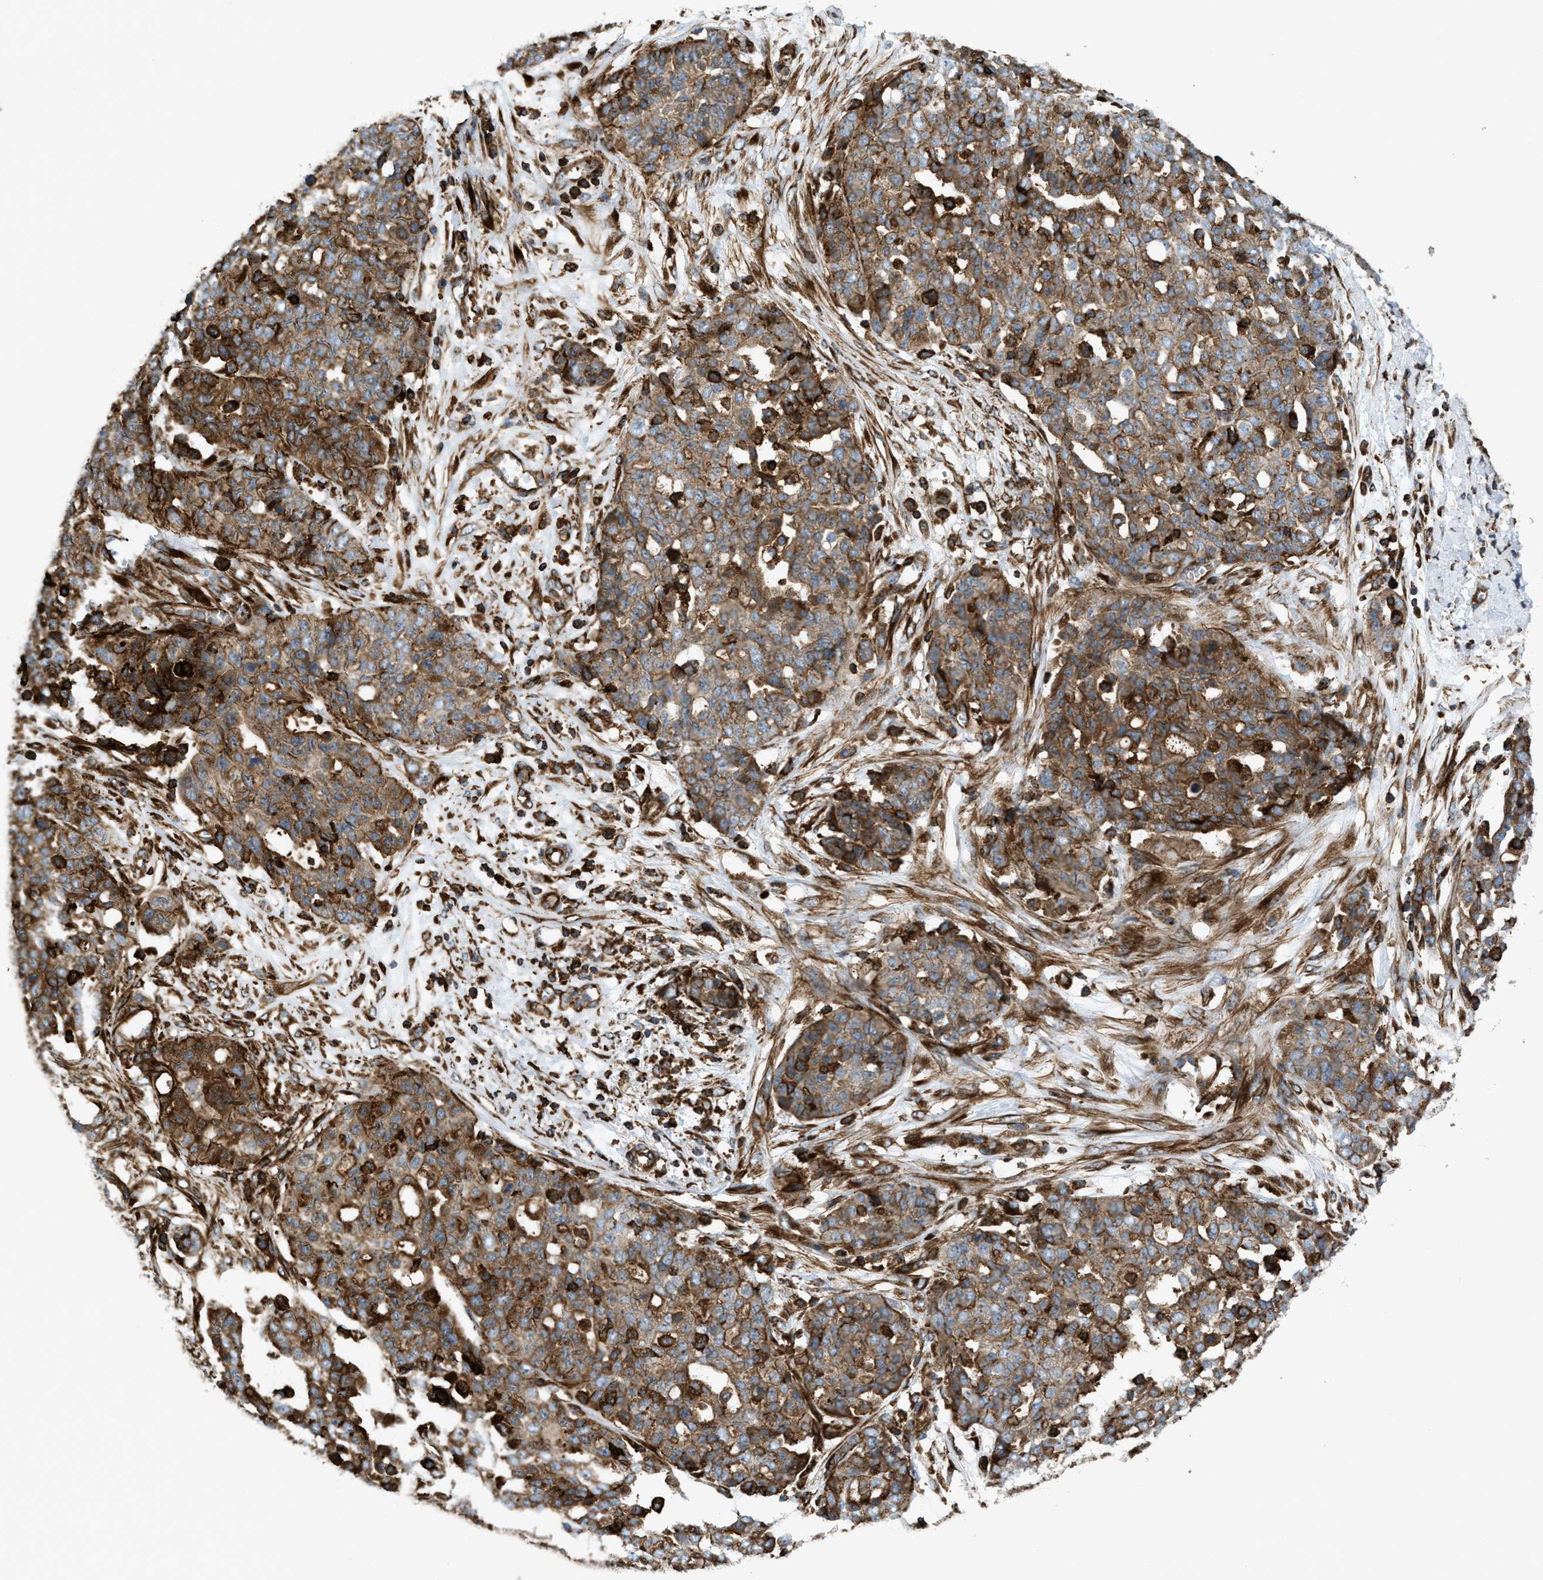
{"staining": {"intensity": "moderate", "quantity": ">75%", "location": "cytoplasmic/membranous"}, "tissue": "ovarian cancer", "cell_type": "Tumor cells", "image_type": "cancer", "snomed": [{"axis": "morphology", "description": "Cystadenocarcinoma, serous, NOS"}, {"axis": "topography", "description": "Soft tissue"}, {"axis": "topography", "description": "Ovary"}], "caption": "Ovarian cancer (serous cystadenocarcinoma) was stained to show a protein in brown. There is medium levels of moderate cytoplasmic/membranous expression in about >75% of tumor cells.", "gene": "EGLN1", "patient": {"sex": "female", "age": 57}}